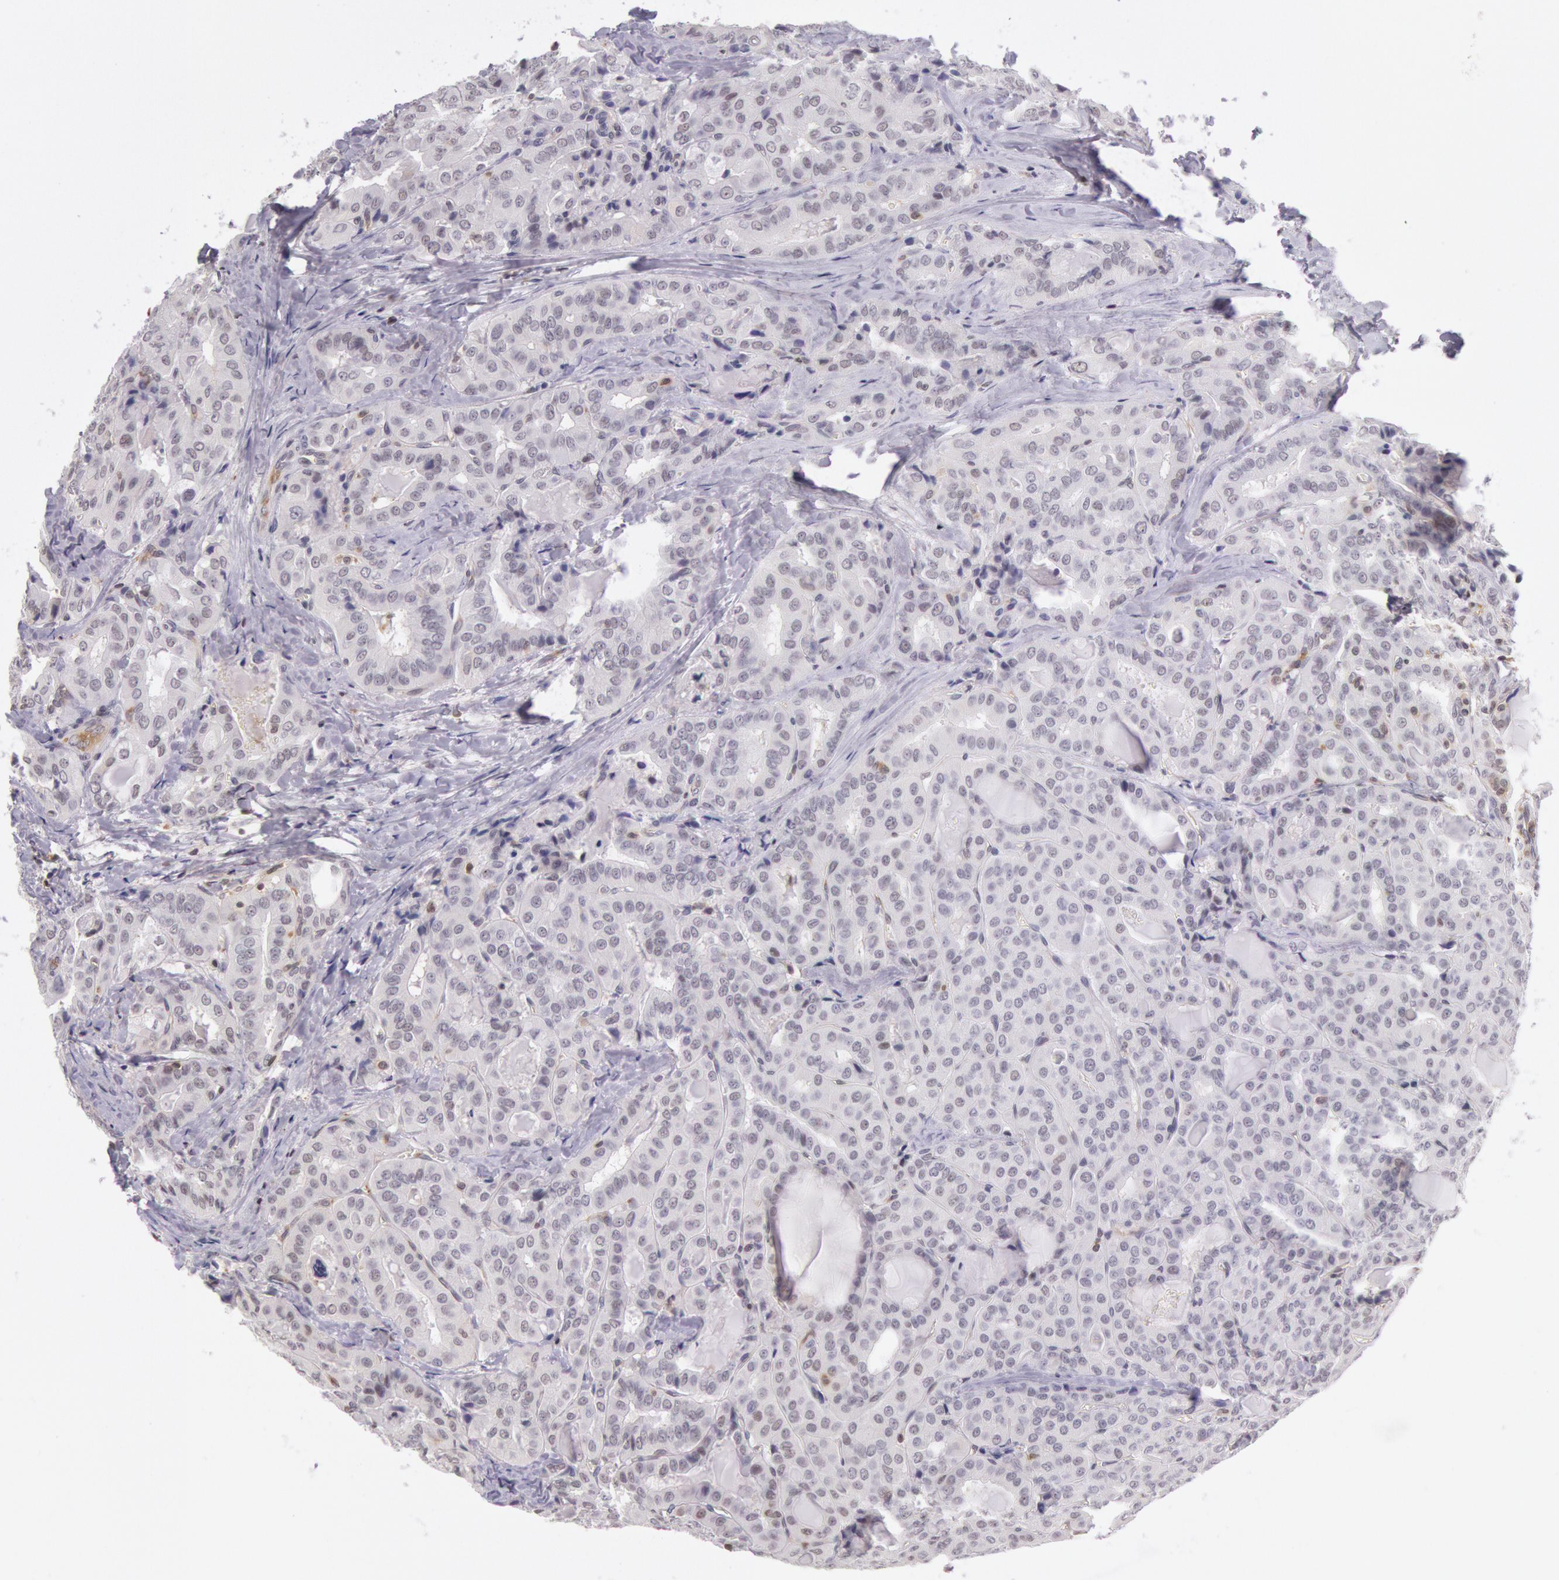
{"staining": {"intensity": "negative", "quantity": "none", "location": "none"}, "tissue": "thyroid cancer", "cell_type": "Tumor cells", "image_type": "cancer", "snomed": [{"axis": "morphology", "description": "Papillary adenocarcinoma, NOS"}, {"axis": "topography", "description": "Thyroid gland"}], "caption": "Immunohistochemical staining of human thyroid cancer (papillary adenocarcinoma) displays no significant staining in tumor cells.", "gene": "HIF1A", "patient": {"sex": "female", "age": 71}}